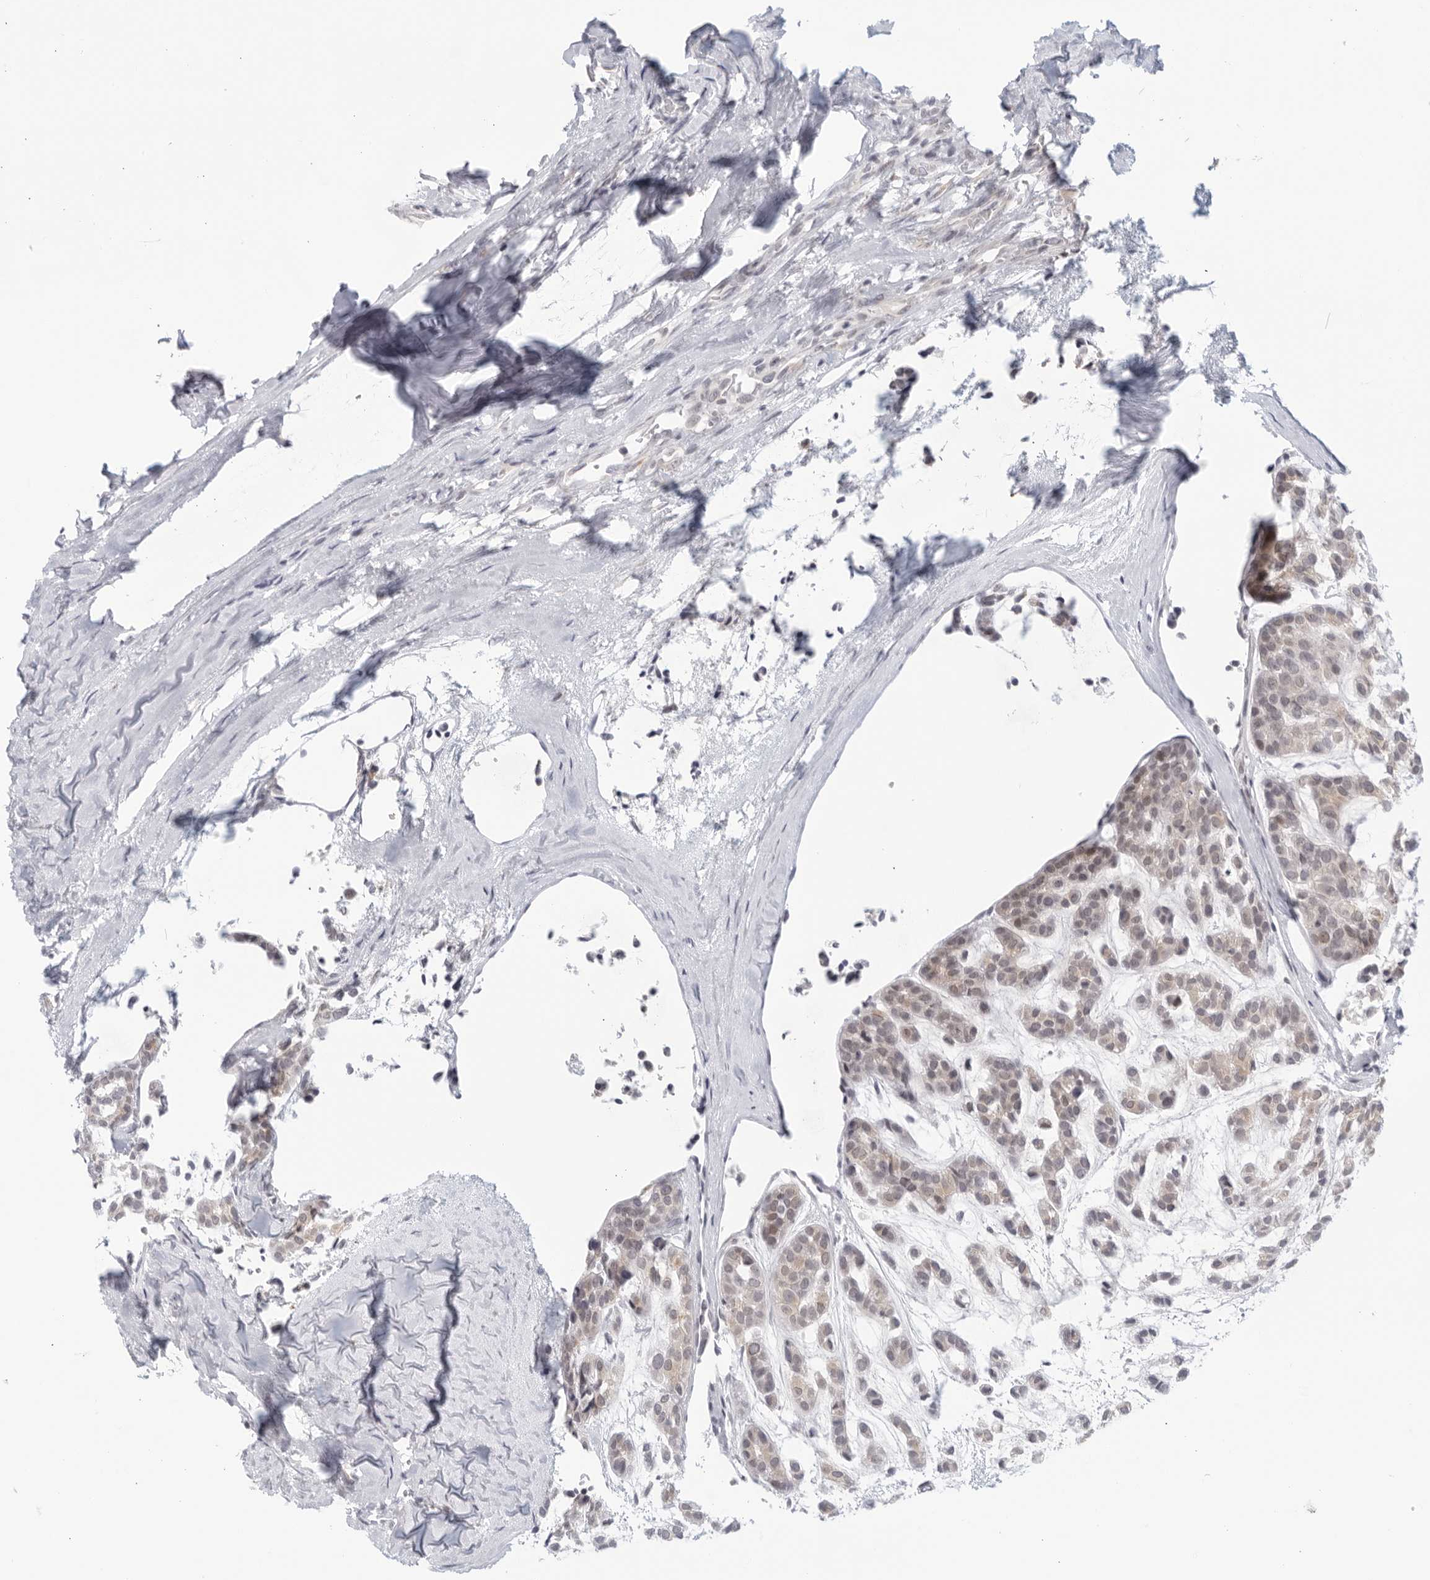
{"staining": {"intensity": "weak", "quantity": "25%-75%", "location": "cytoplasmic/membranous"}, "tissue": "head and neck cancer", "cell_type": "Tumor cells", "image_type": "cancer", "snomed": [{"axis": "morphology", "description": "Adenocarcinoma, NOS"}, {"axis": "morphology", "description": "Adenoma, NOS"}, {"axis": "topography", "description": "Head-Neck"}], "caption": "DAB (3,3'-diaminobenzidine) immunohistochemical staining of head and neck cancer (adenoma) displays weak cytoplasmic/membranous protein expression in approximately 25%-75% of tumor cells.", "gene": "WDTC1", "patient": {"sex": "female", "age": 55}}